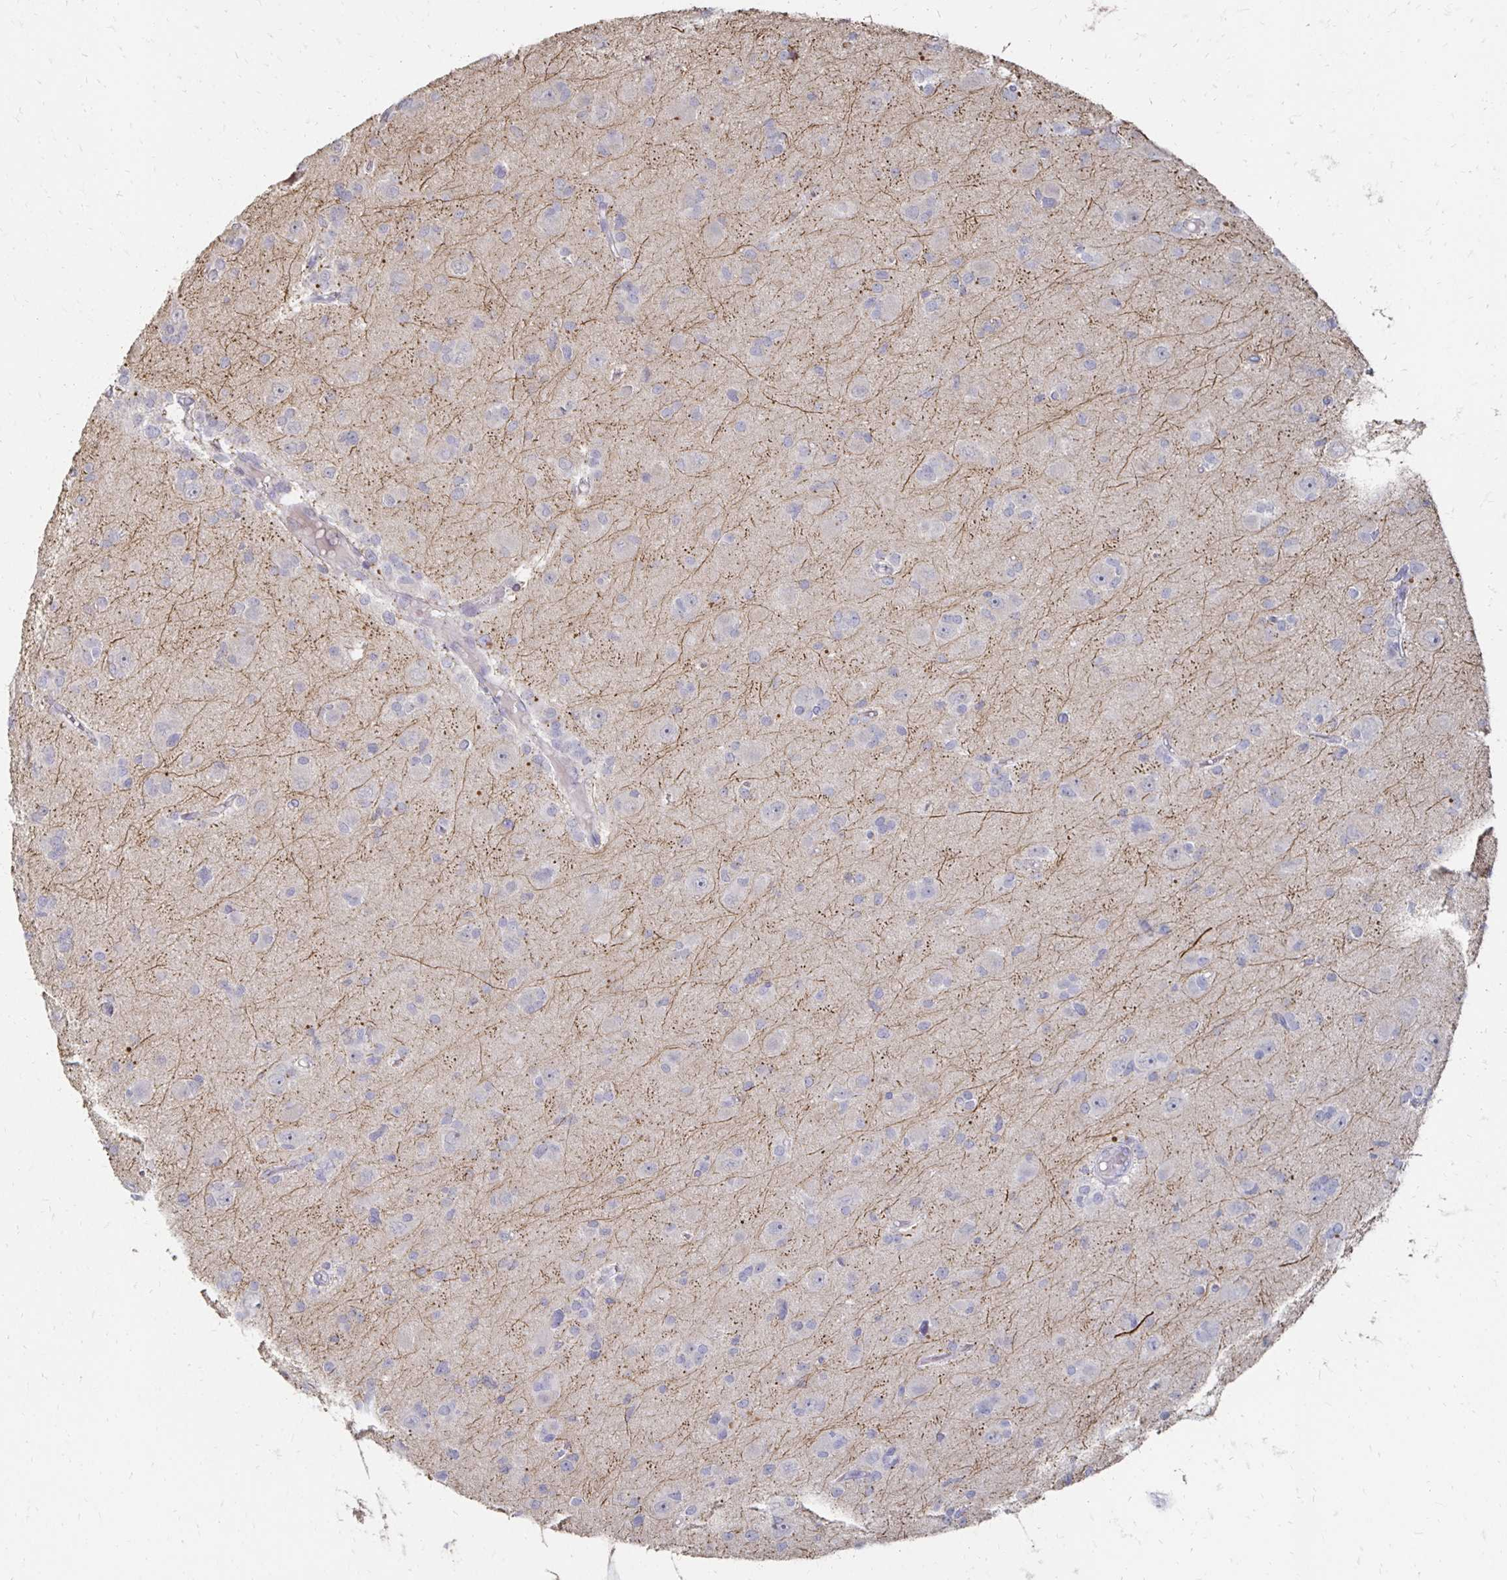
{"staining": {"intensity": "negative", "quantity": "none", "location": "none"}, "tissue": "glioma", "cell_type": "Tumor cells", "image_type": "cancer", "snomed": [{"axis": "morphology", "description": "Glioma, malignant, High grade"}, {"axis": "topography", "description": "Brain"}], "caption": "Tumor cells are negative for brown protein staining in glioma.", "gene": "ZNF727", "patient": {"sex": "male", "age": 23}}